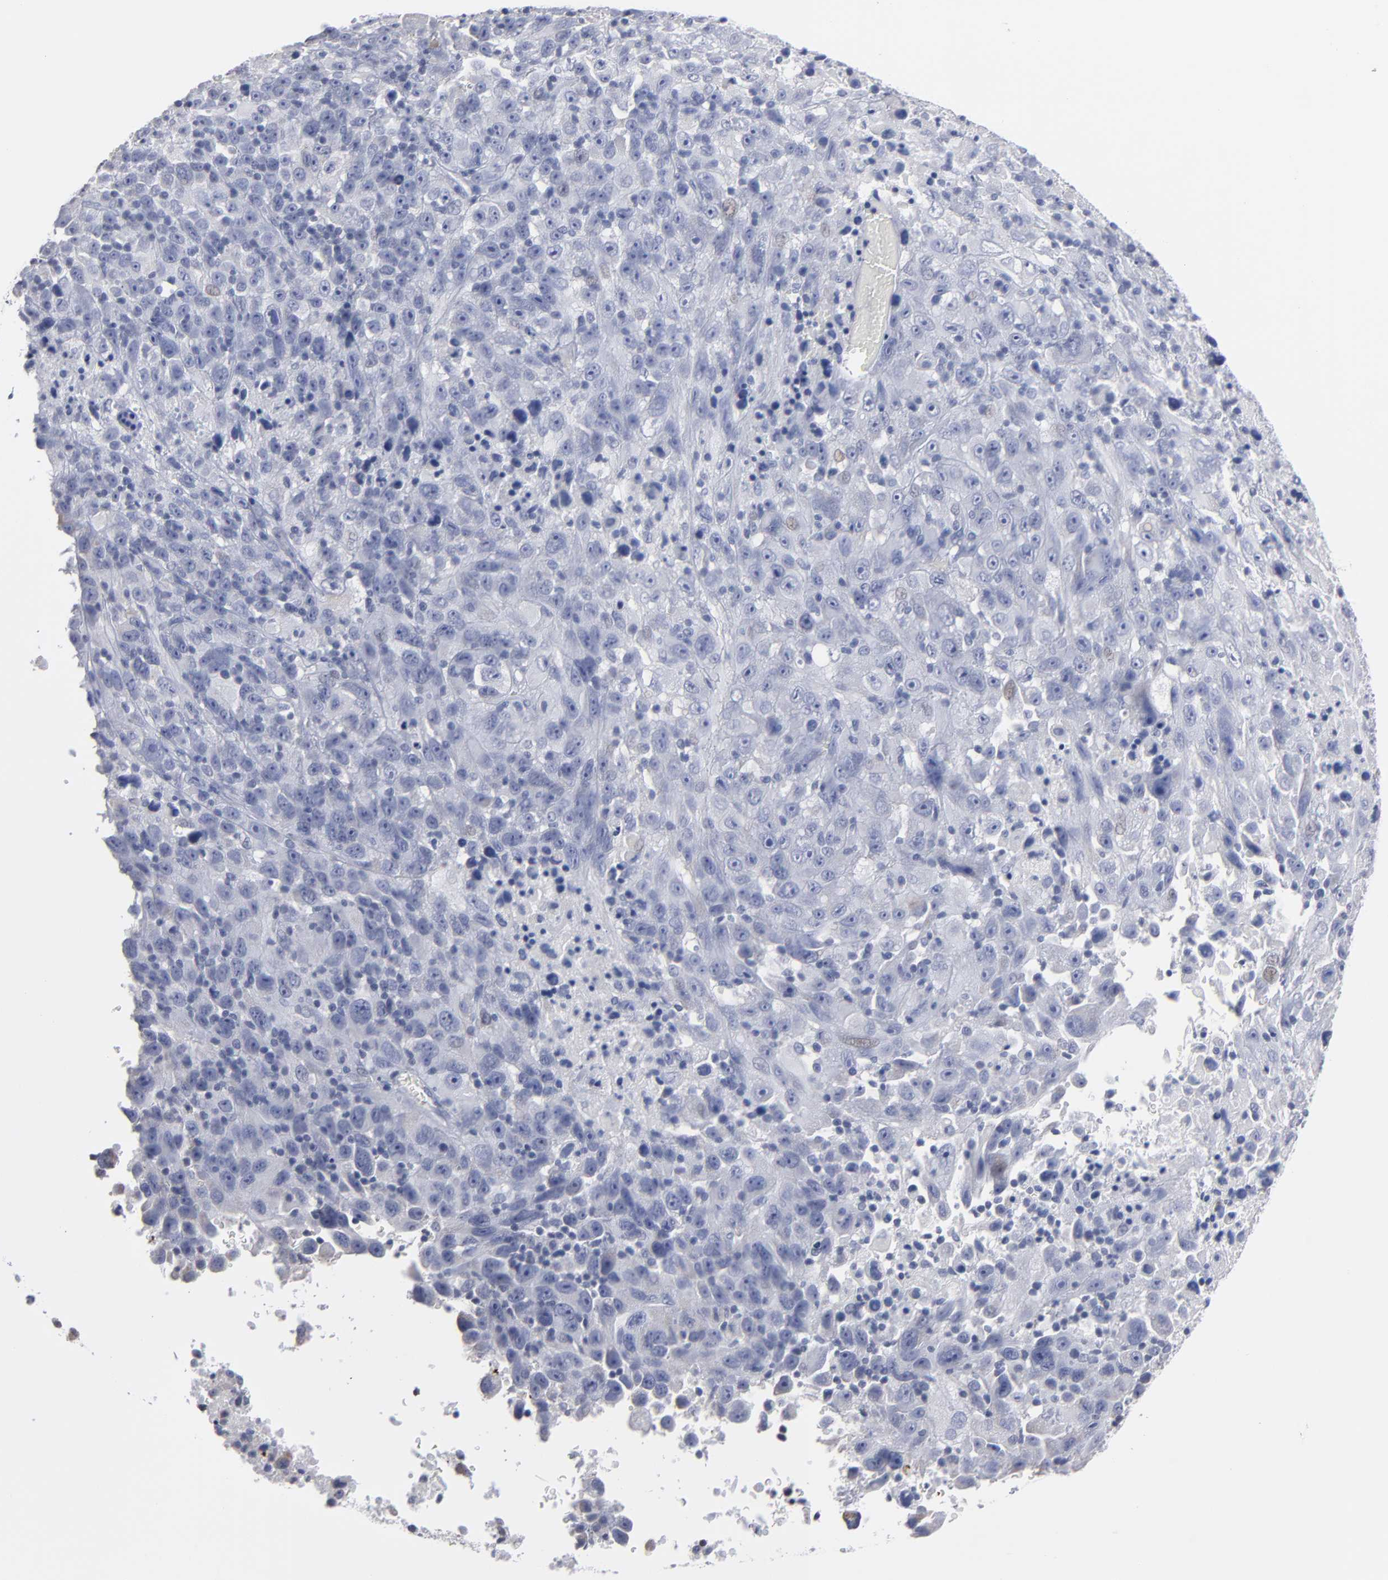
{"staining": {"intensity": "negative", "quantity": "none", "location": "none"}, "tissue": "melanoma", "cell_type": "Tumor cells", "image_type": "cancer", "snomed": [{"axis": "morphology", "description": "Malignant melanoma, Metastatic site"}, {"axis": "topography", "description": "Cerebral cortex"}], "caption": "IHC of human malignant melanoma (metastatic site) reveals no expression in tumor cells. The staining is performed using DAB (3,3'-diaminobenzidine) brown chromogen with nuclei counter-stained in using hematoxylin.", "gene": "RPH3A", "patient": {"sex": "female", "age": 52}}